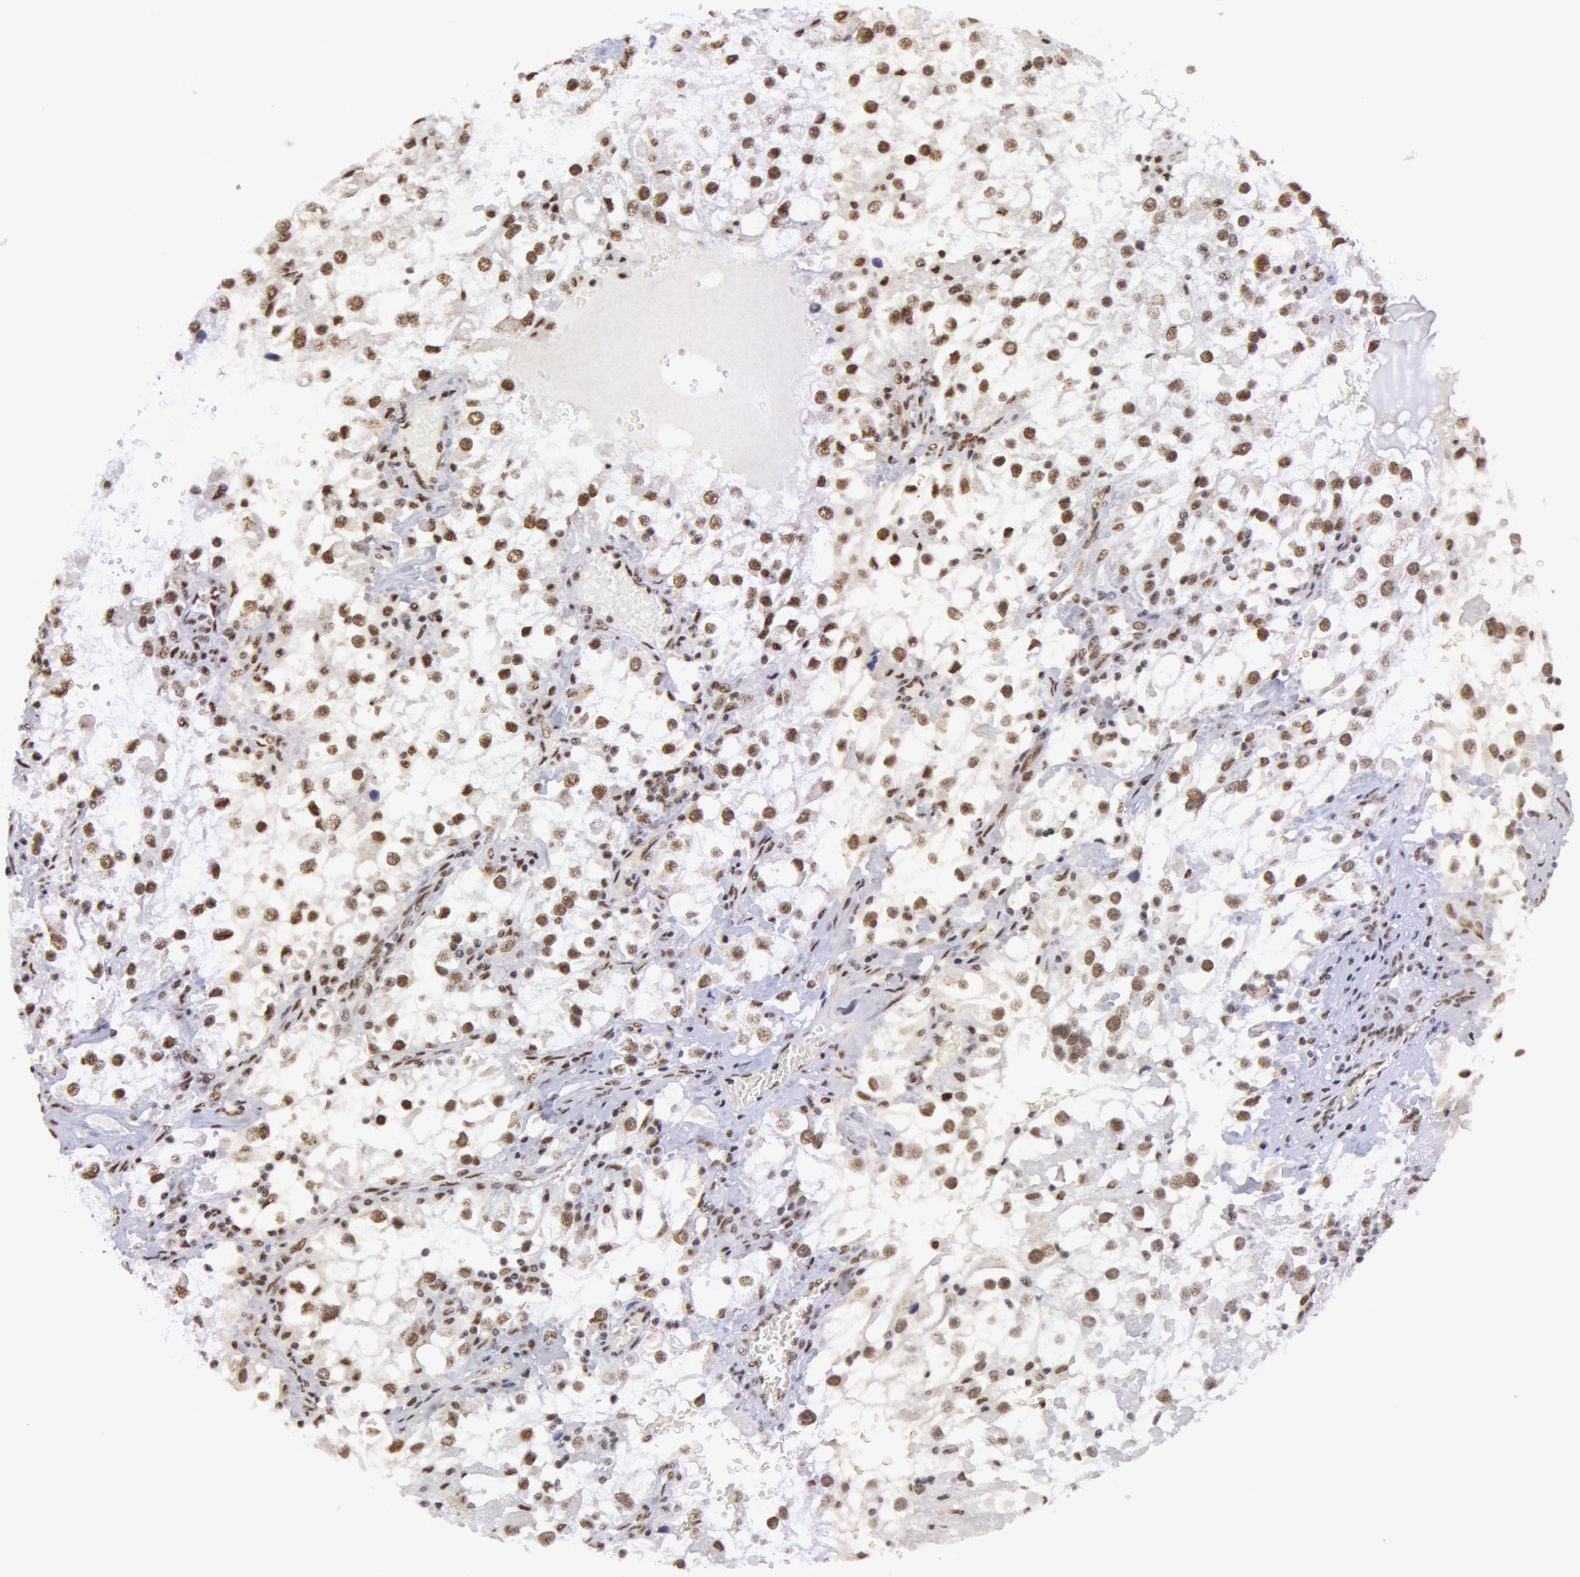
{"staining": {"intensity": "moderate", "quantity": "25%-75%", "location": "nuclear"}, "tissue": "renal cancer", "cell_type": "Tumor cells", "image_type": "cancer", "snomed": [{"axis": "morphology", "description": "Adenocarcinoma, NOS"}, {"axis": "topography", "description": "Kidney"}], "caption": "Renal cancer (adenocarcinoma) tissue displays moderate nuclear positivity in approximately 25%-75% of tumor cells, visualized by immunohistochemistry. (IHC, brightfield microscopy, high magnification).", "gene": "VRTN", "patient": {"sex": "female", "age": 52}}